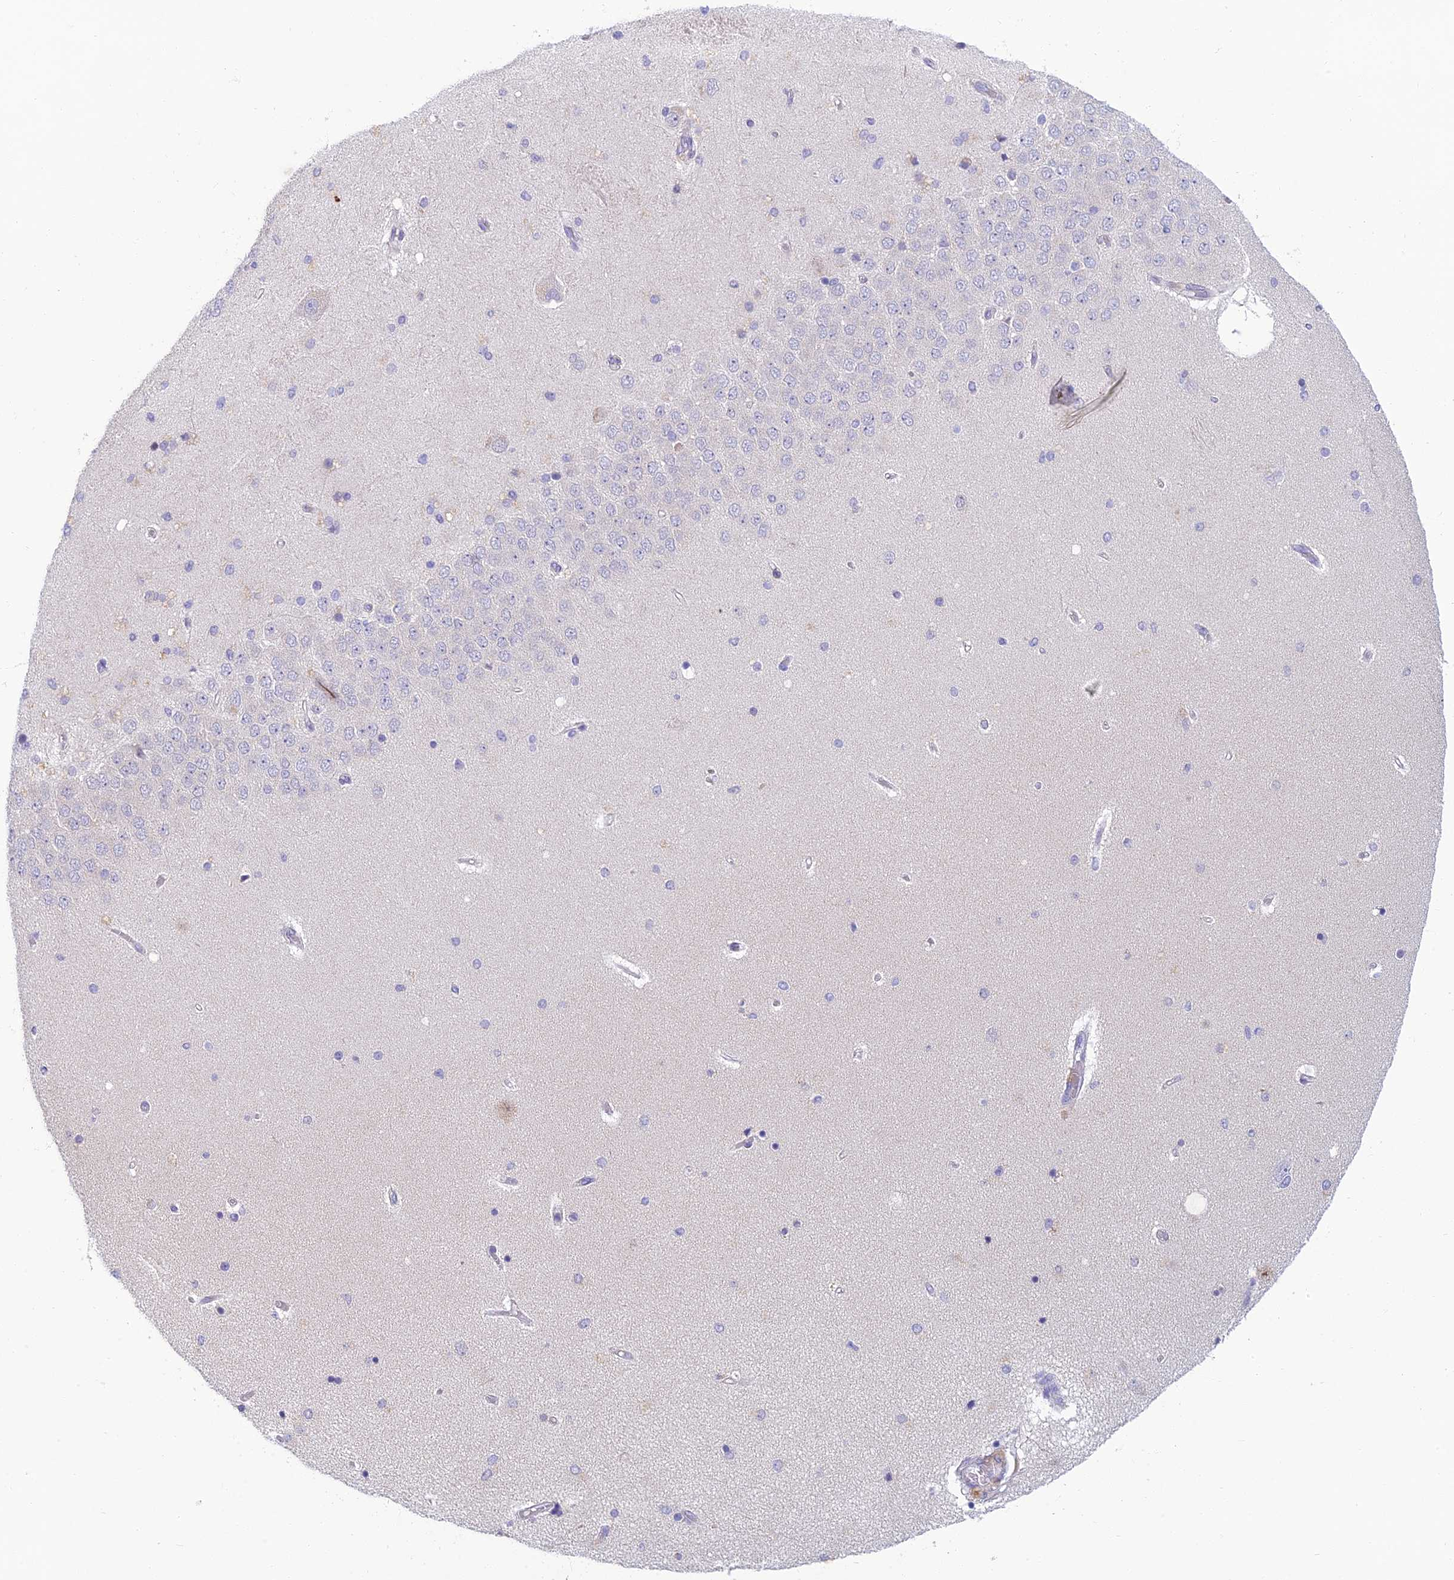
{"staining": {"intensity": "negative", "quantity": "none", "location": "none"}, "tissue": "hippocampus", "cell_type": "Glial cells", "image_type": "normal", "snomed": [{"axis": "morphology", "description": "Normal tissue, NOS"}, {"axis": "topography", "description": "Hippocampus"}], "caption": "High magnification brightfield microscopy of unremarkable hippocampus stained with DAB (3,3'-diaminobenzidine) (brown) and counterstained with hematoxylin (blue): glial cells show no significant staining.", "gene": "SLC25A41", "patient": {"sex": "female", "age": 54}}